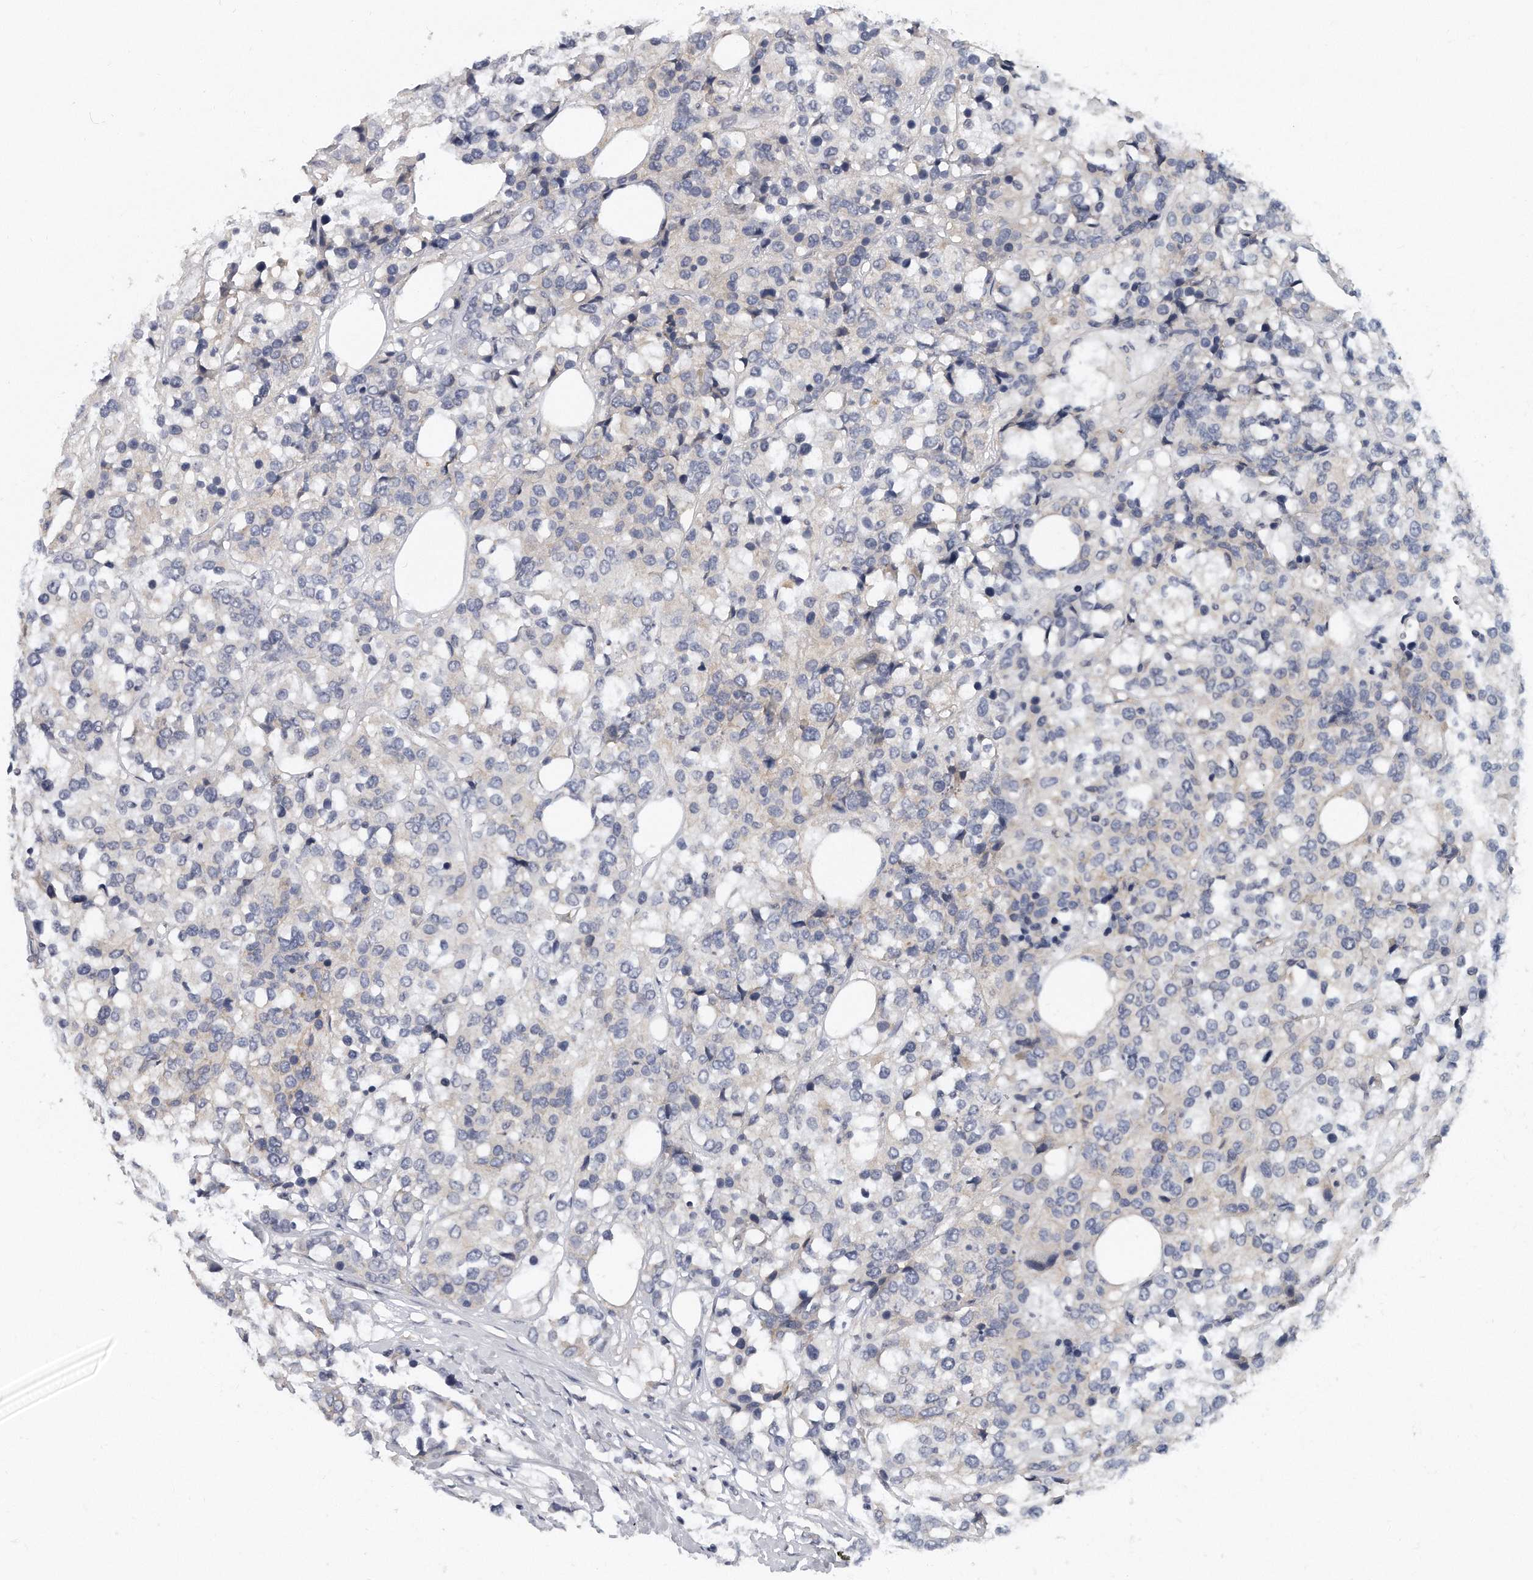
{"staining": {"intensity": "negative", "quantity": "none", "location": "none"}, "tissue": "breast cancer", "cell_type": "Tumor cells", "image_type": "cancer", "snomed": [{"axis": "morphology", "description": "Lobular carcinoma"}, {"axis": "topography", "description": "Breast"}], "caption": "Photomicrograph shows no protein positivity in tumor cells of breast cancer (lobular carcinoma) tissue.", "gene": "PLEKHA6", "patient": {"sex": "female", "age": 59}}